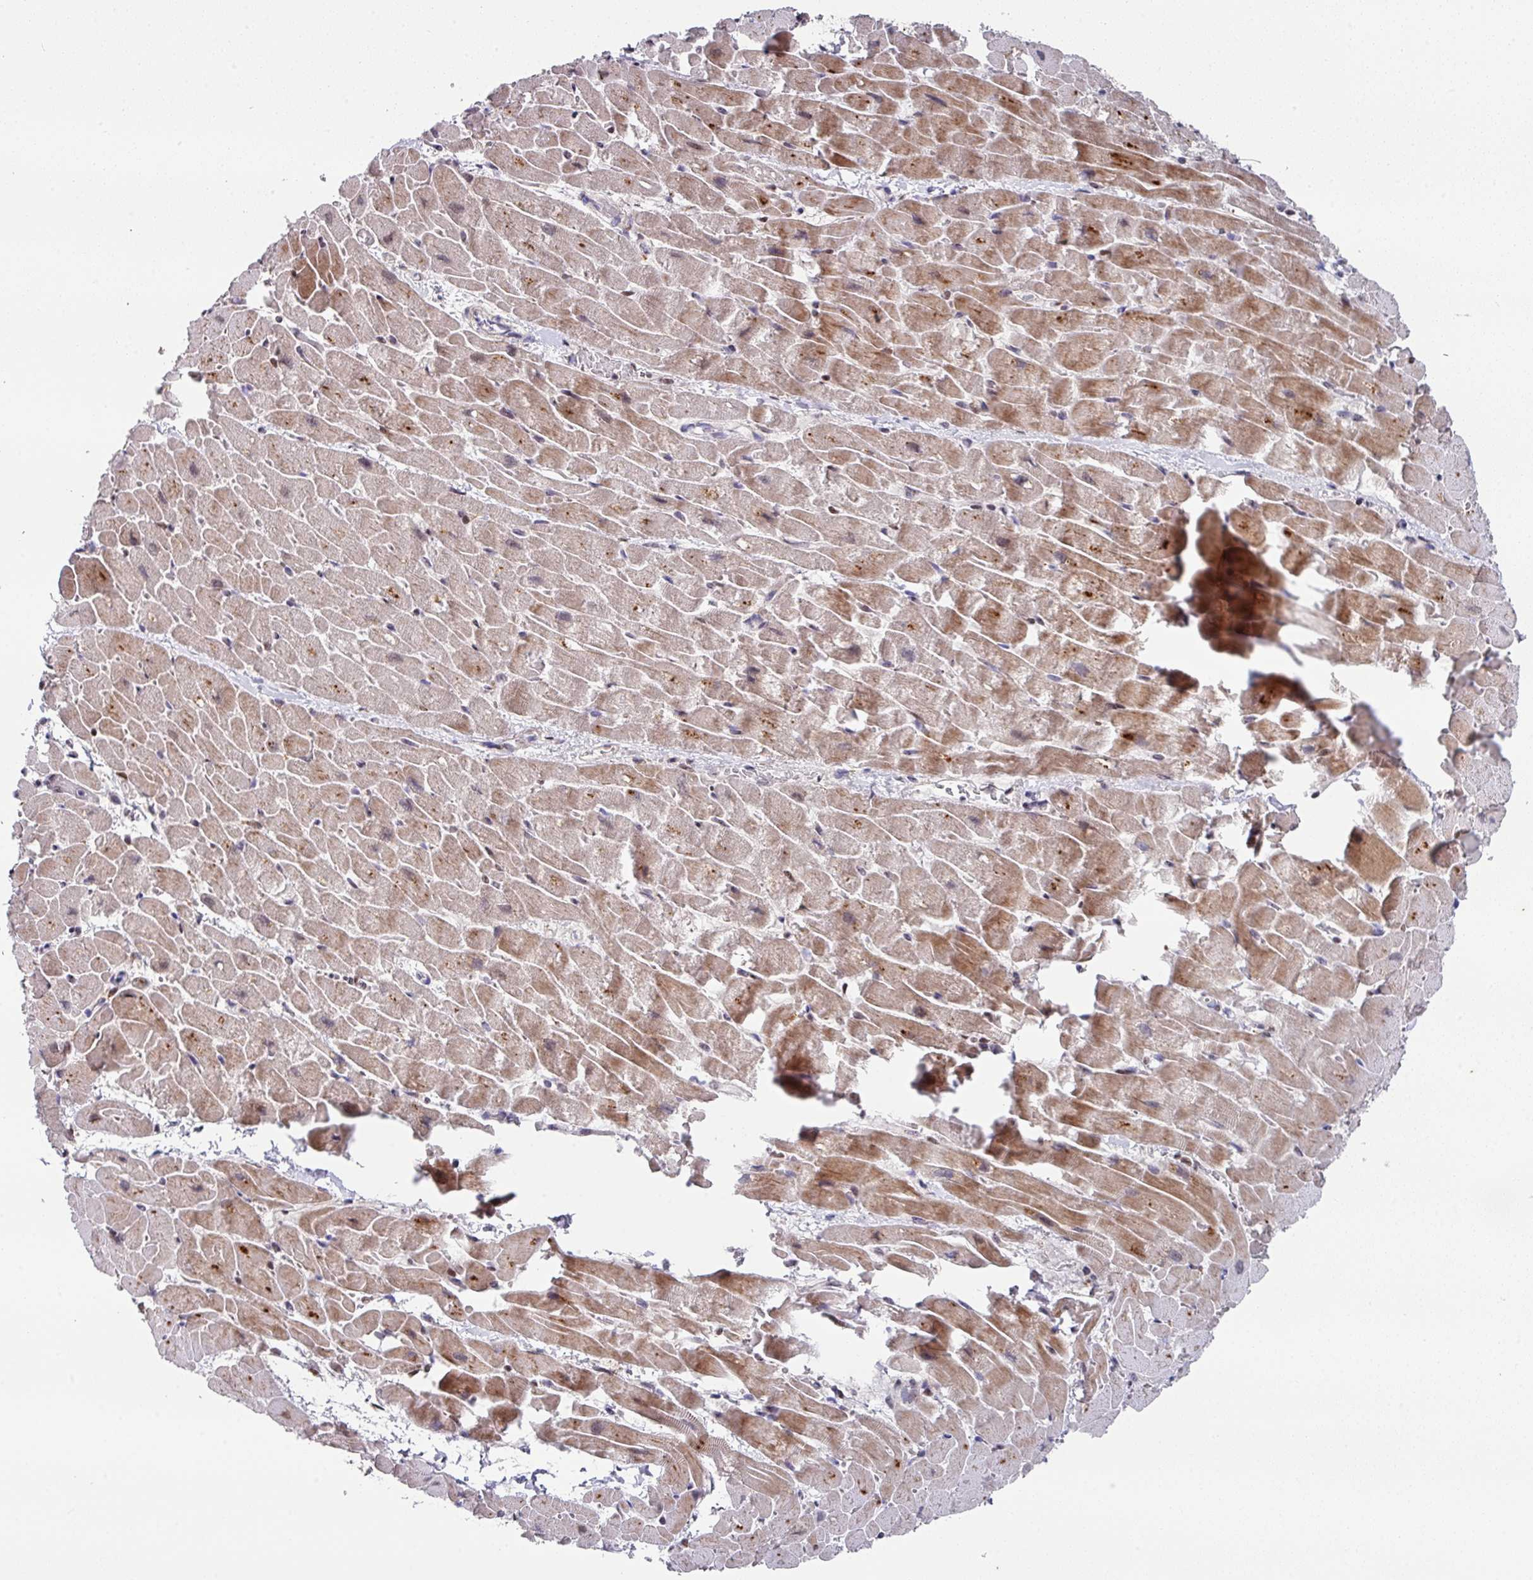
{"staining": {"intensity": "moderate", "quantity": "25%-75%", "location": "cytoplasmic/membranous,nuclear"}, "tissue": "heart muscle", "cell_type": "Cardiomyocytes", "image_type": "normal", "snomed": [{"axis": "morphology", "description": "Normal tissue, NOS"}, {"axis": "topography", "description": "Heart"}], "caption": "Protein expression analysis of benign human heart muscle reveals moderate cytoplasmic/membranous,nuclear positivity in approximately 25%-75% of cardiomyocytes.", "gene": "CBX7", "patient": {"sex": "male", "age": 37}}